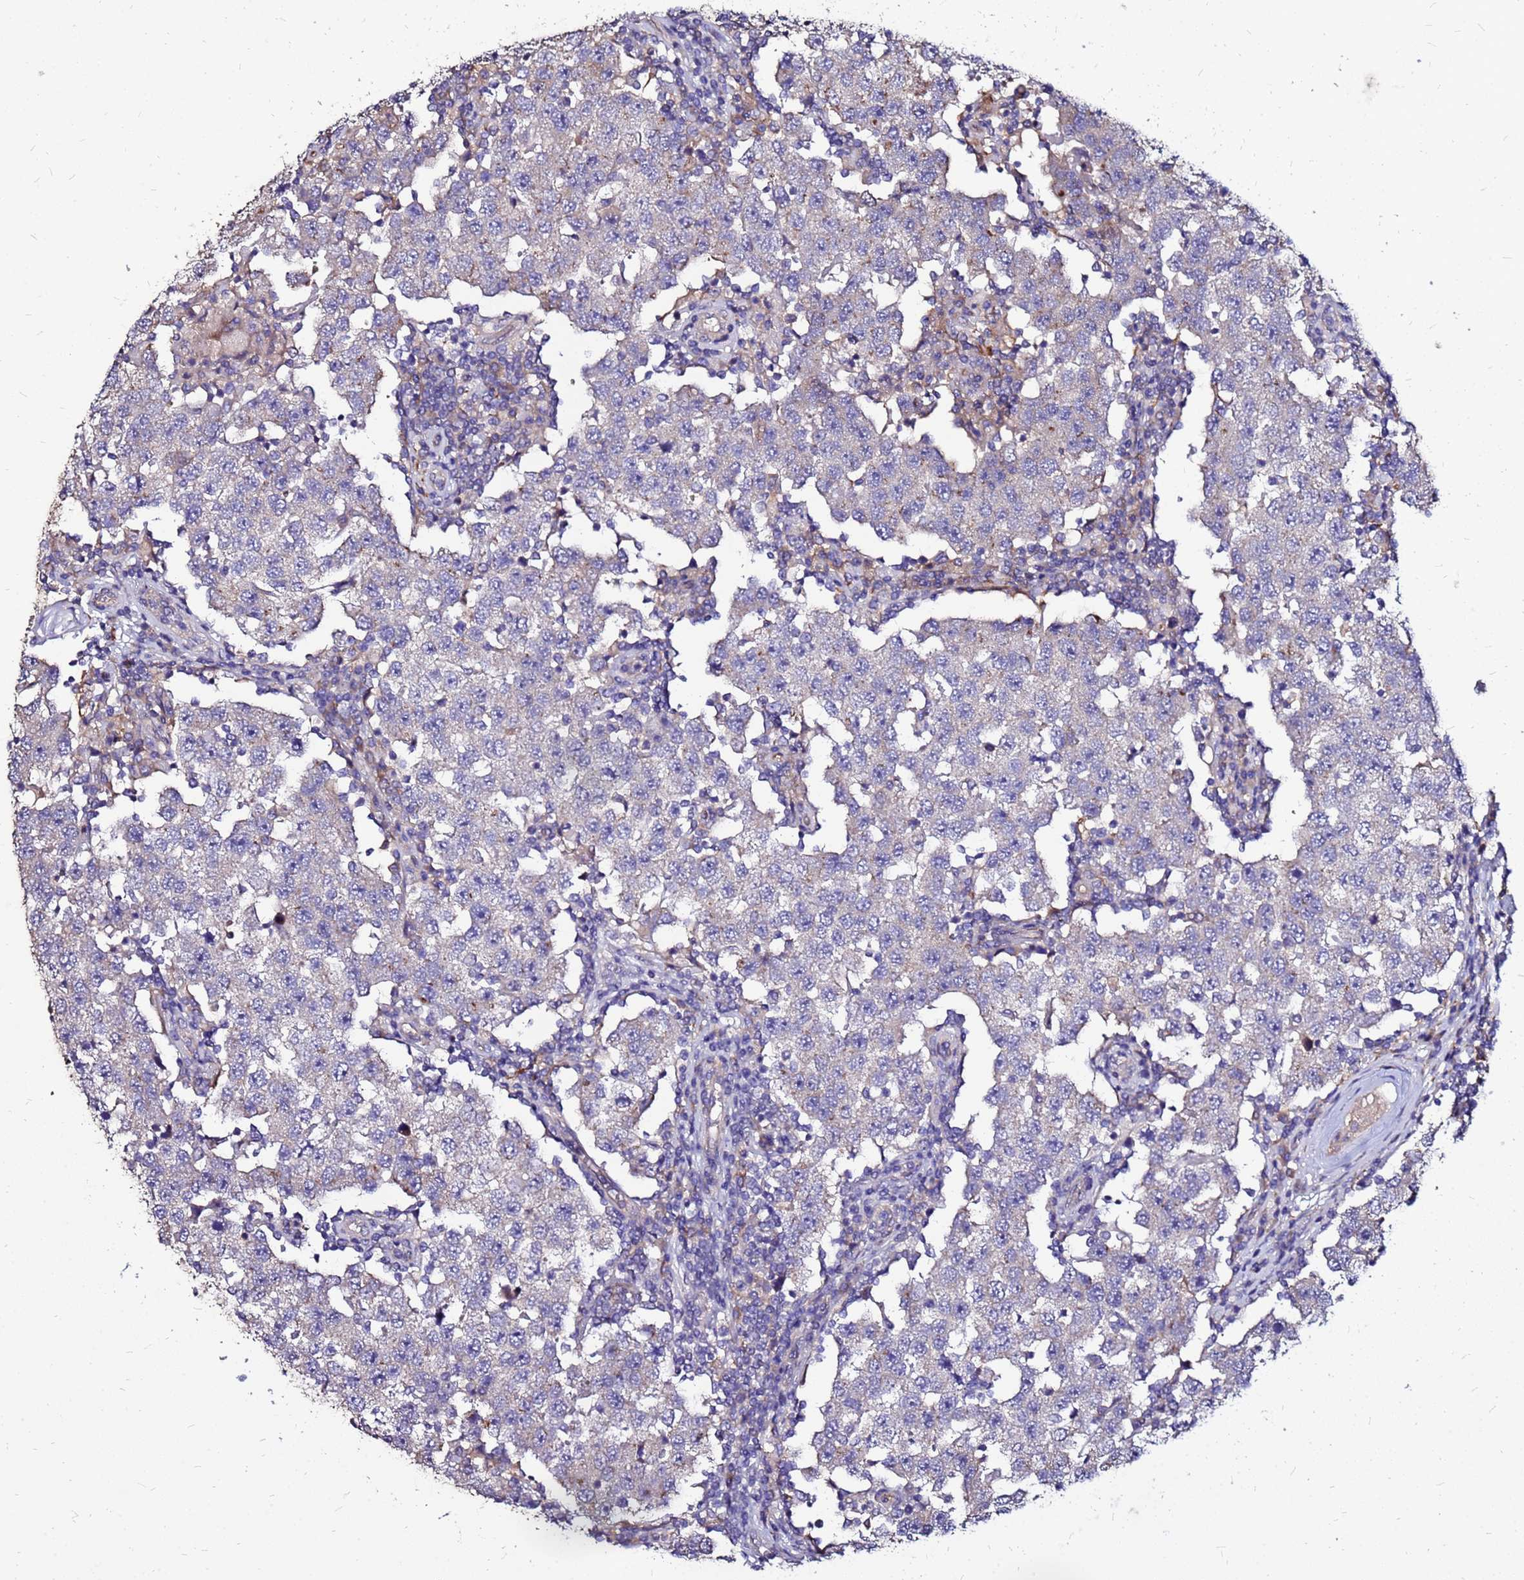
{"staining": {"intensity": "negative", "quantity": "none", "location": "none"}, "tissue": "testis cancer", "cell_type": "Tumor cells", "image_type": "cancer", "snomed": [{"axis": "morphology", "description": "Seminoma, NOS"}, {"axis": "topography", "description": "Testis"}], "caption": "This is a photomicrograph of IHC staining of testis seminoma, which shows no staining in tumor cells. (Immunohistochemistry (ihc), brightfield microscopy, high magnification).", "gene": "ARHGEF5", "patient": {"sex": "male", "age": 34}}